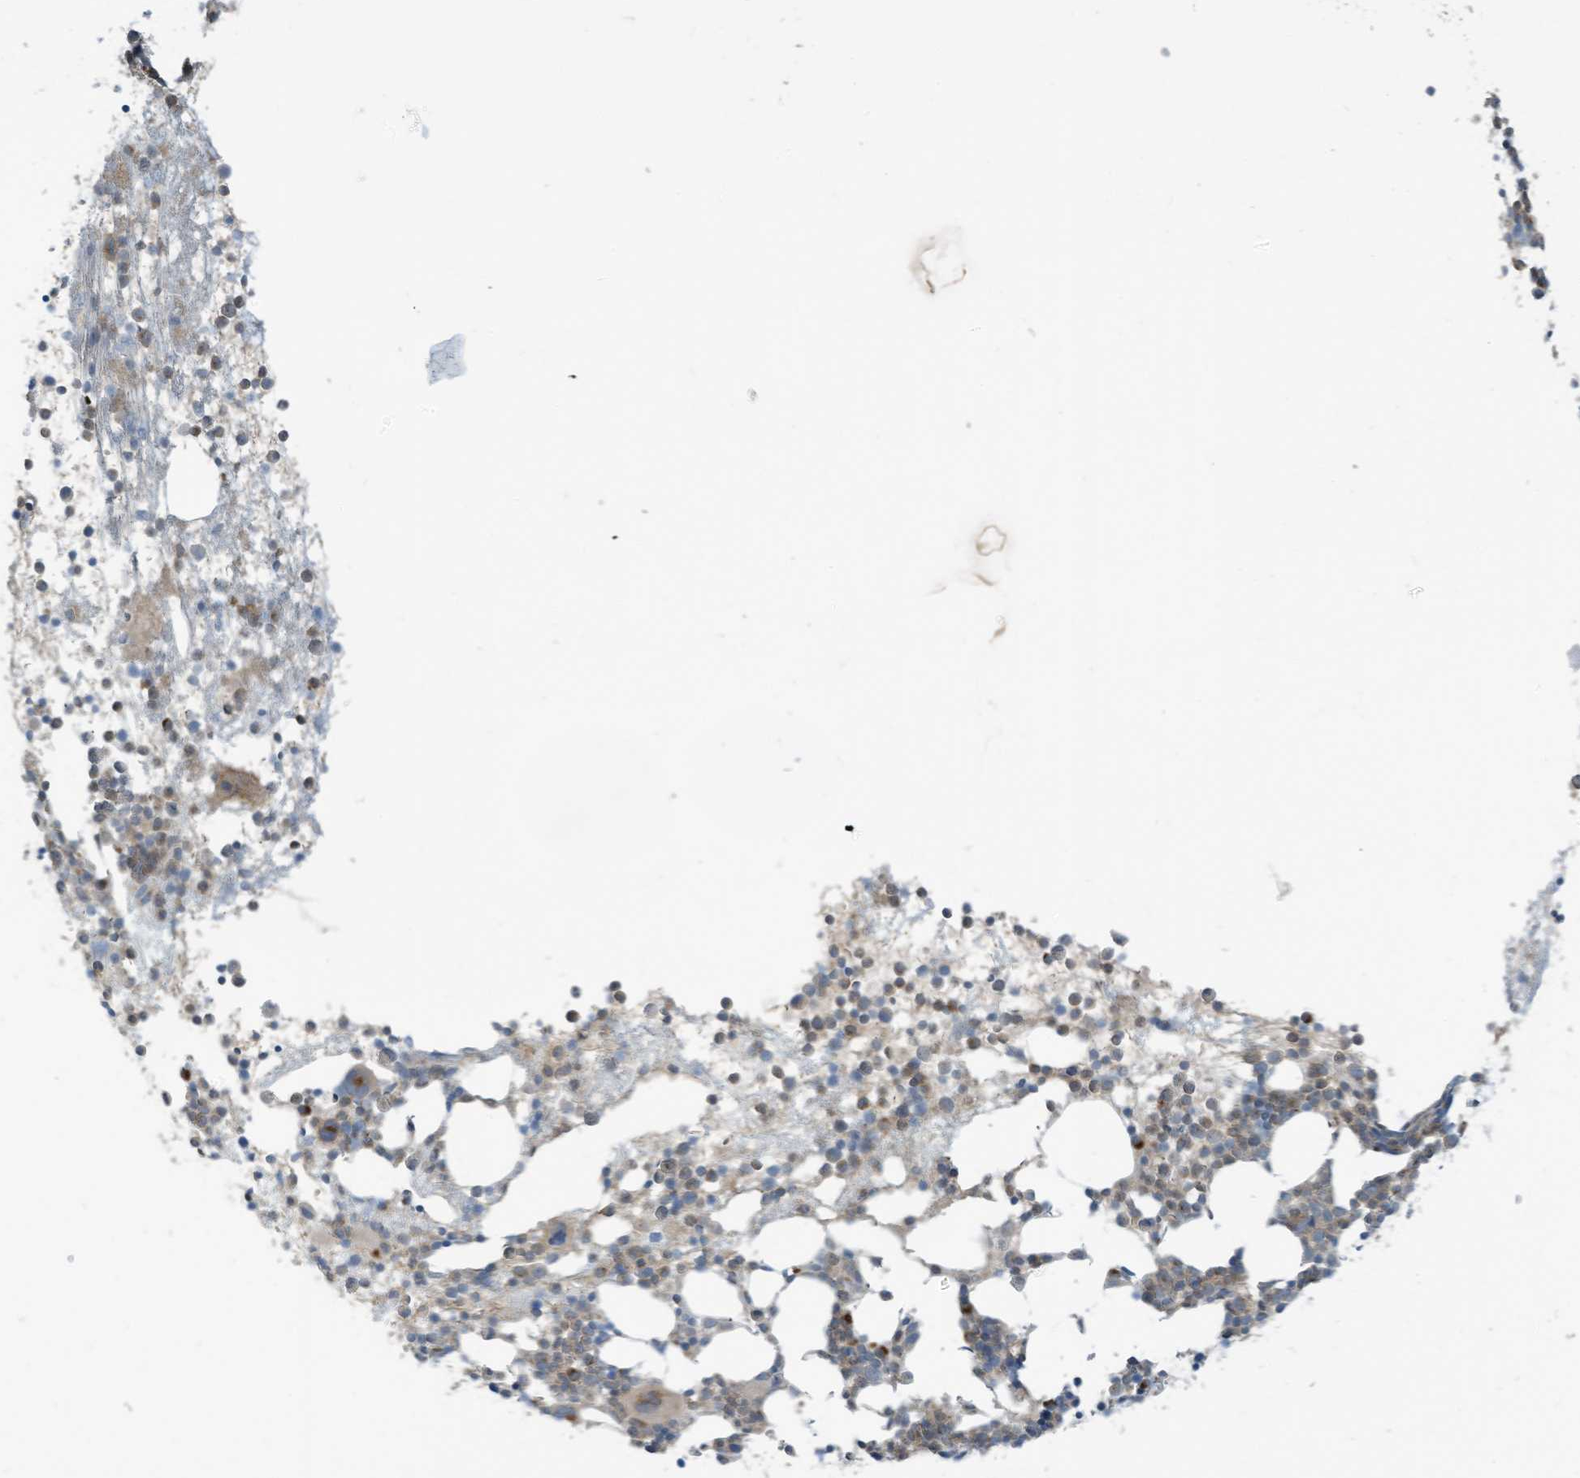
{"staining": {"intensity": "moderate", "quantity": "<25%", "location": "cytoplasmic/membranous"}, "tissue": "bone marrow", "cell_type": "Hematopoietic cells", "image_type": "normal", "snomed": [{"axis": "morphology", "description": "Normal tissue, NOS"}, {"axis": "topography", "description": "Bone marrow"}], "caption": "A brown stain highlights moderate cytoplasmic/membranous staining of a protein in hematopoietic cells of unremarkable human bone marrow. Using DAB (3,3'-diaminobenzidine) (brown) and hematoxylin (blue) stains, captured at high magnification using brightfield microscopy.", "gene": "PARVG", "patient": {"sex": "female", "age": 57}}